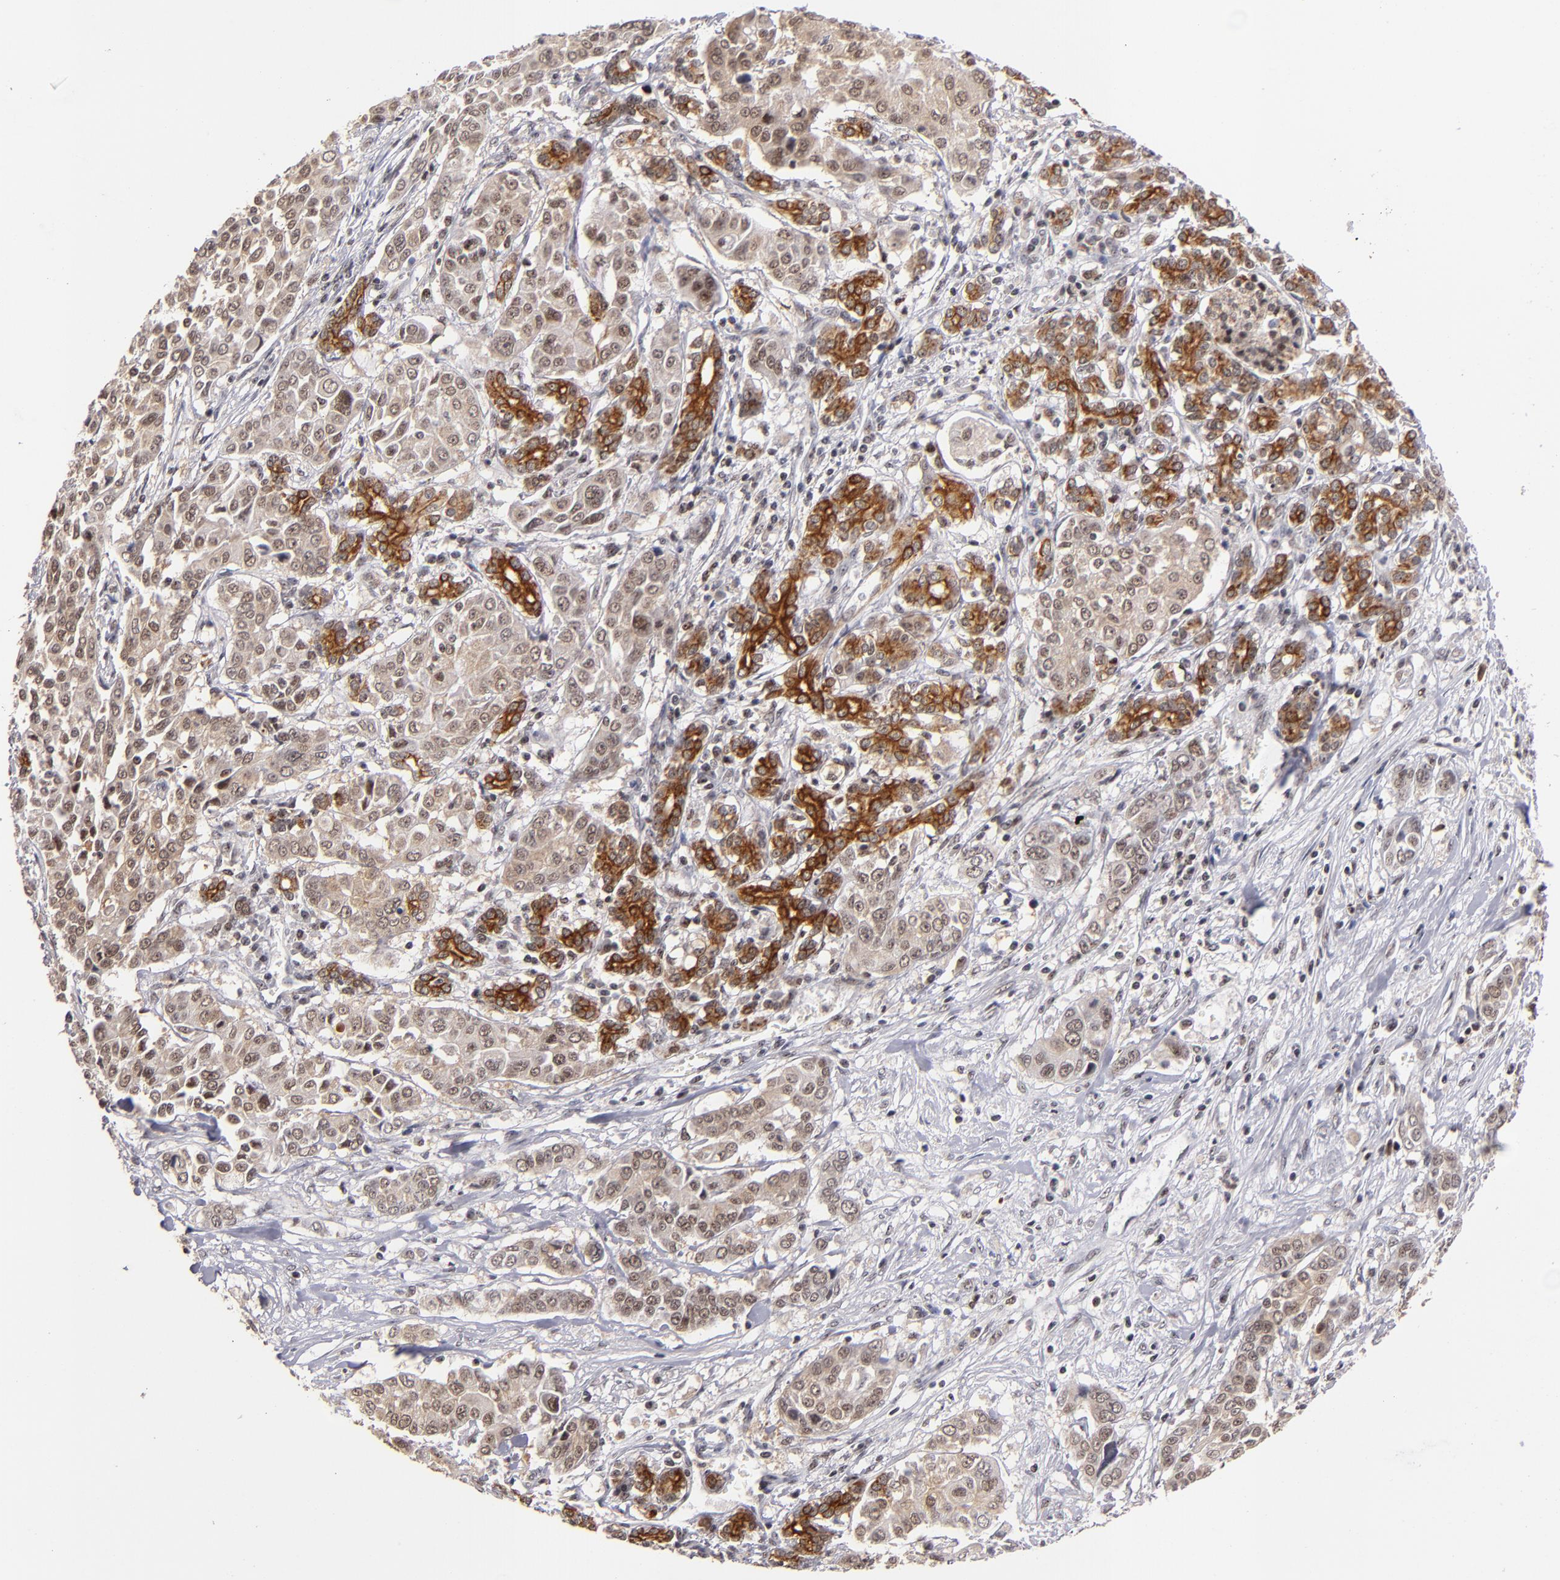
{"staining": {"intensity": "moderate", "quantity": ">75%", "location": "cytoplasmic/membranous"}, "tissue": "pancreatic cancer", "cell_type": "Tumor cells", "image_type": "cancer", "snomed": [{"axis": "morphology", "description": "Adenocarcinoma, NOS"}, {"axis": "topography", "description": "Pancreas"}], "caption": "A medium amount of moderate cytoplasmic/membranous expression is appreciated in approximately >75% of tumor cells in pancreatic cancer tissue. Immunohistochemistry (ihc) stains the protein of interest in brown and the nuclei are stained blue.", "gene": "PCNX4", "patient": {"sex": "female", "age": 52}}